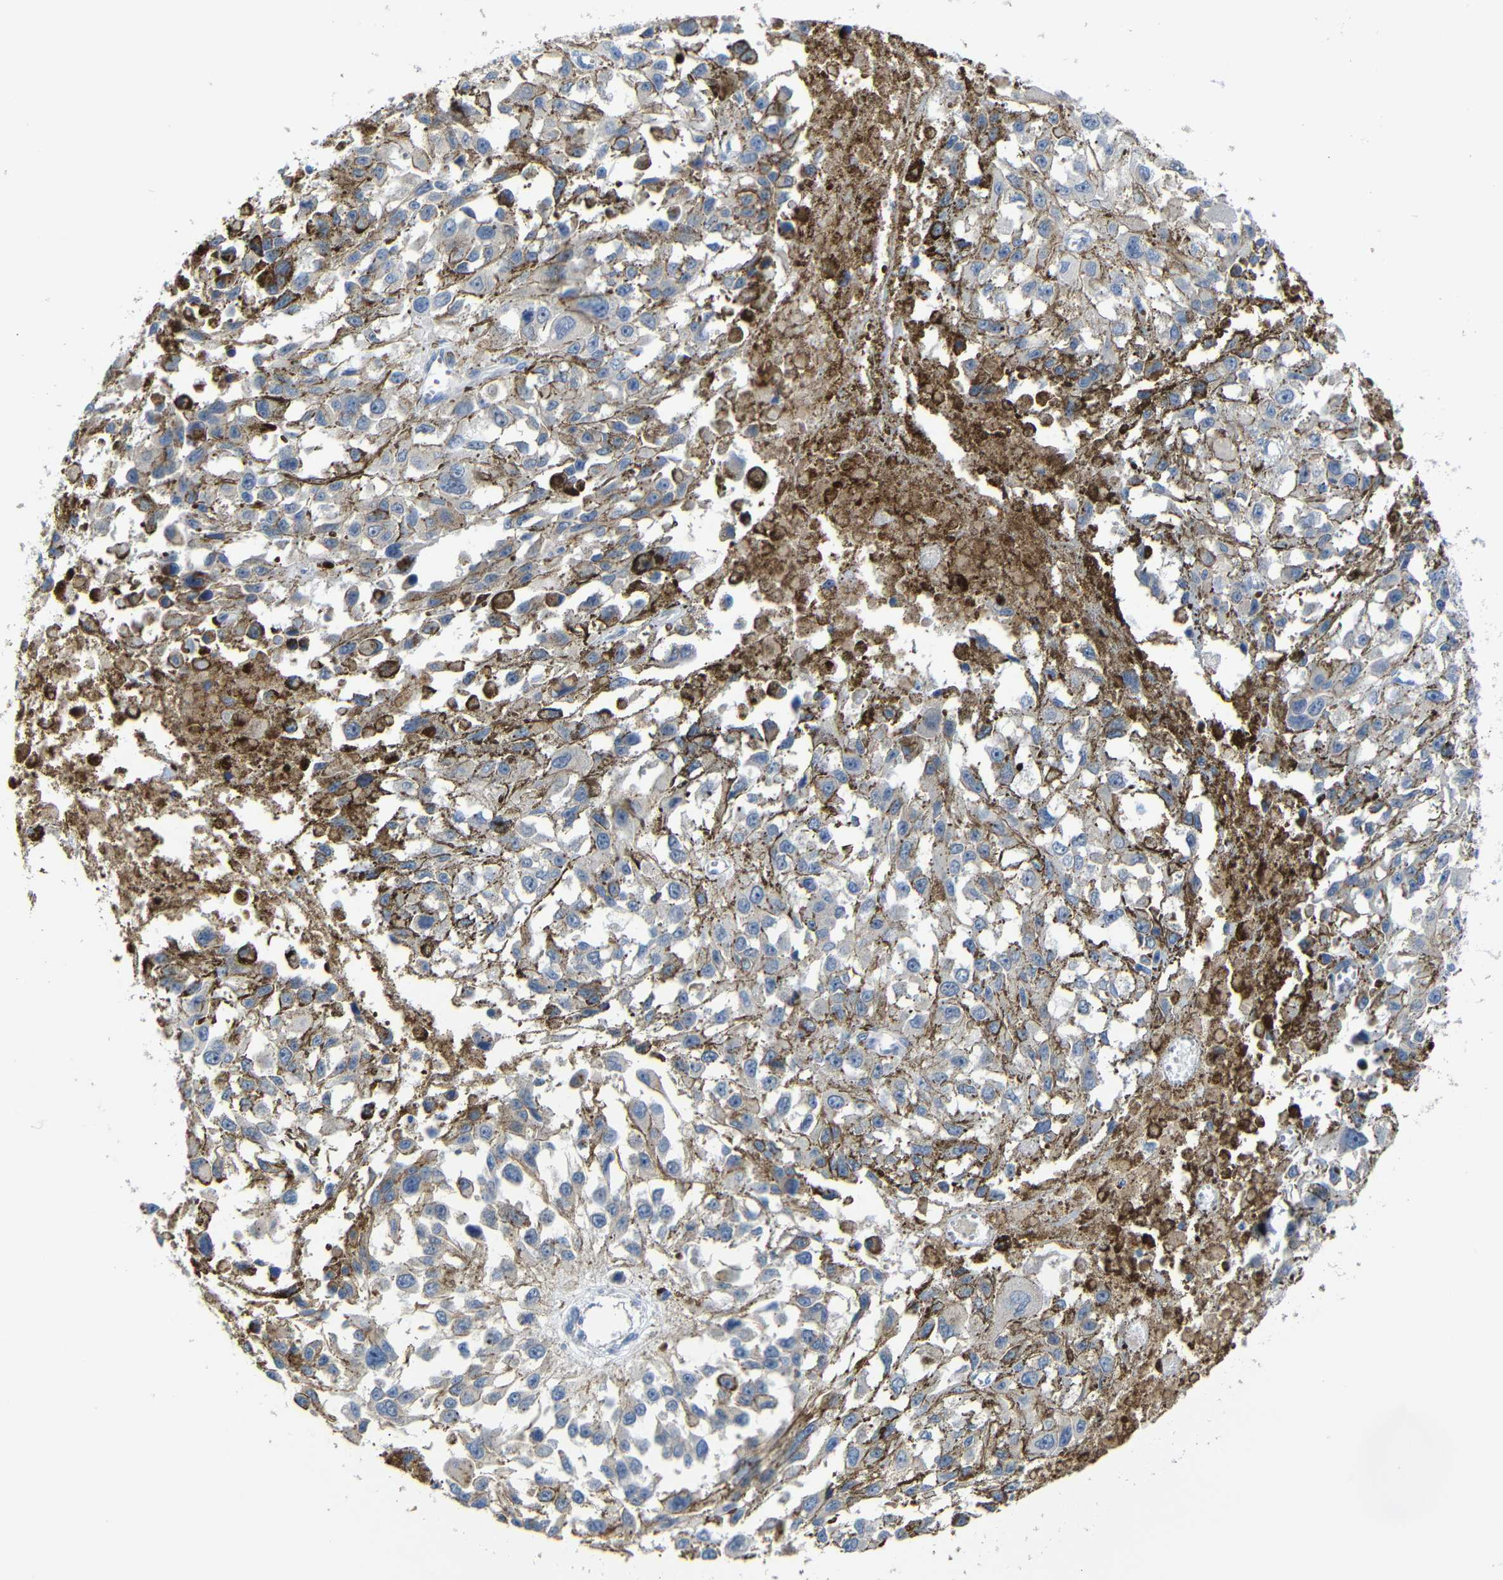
{"staining": {"intensity": "moderate", "quantity": ">75%", "location": "cytoplasmic/membranous"}, "tissue": "melanoma", "cell_type": "Tumor cells", "image_type": "cancer", "snomed": [{"axis": "morphology", "description": "Malignant melanoma, Metastatic site"}, {"axis": "topography", "description": "Lymph node"}], "caption": "The micrograph shows staining of malignant melanoma (metastatic site), revealing moderate cytoplasmic/membranous protein positivity (brown color) within tumor cells.", "gene": "TBC1D32", "patient": {"sex": "male", "age": 59}}